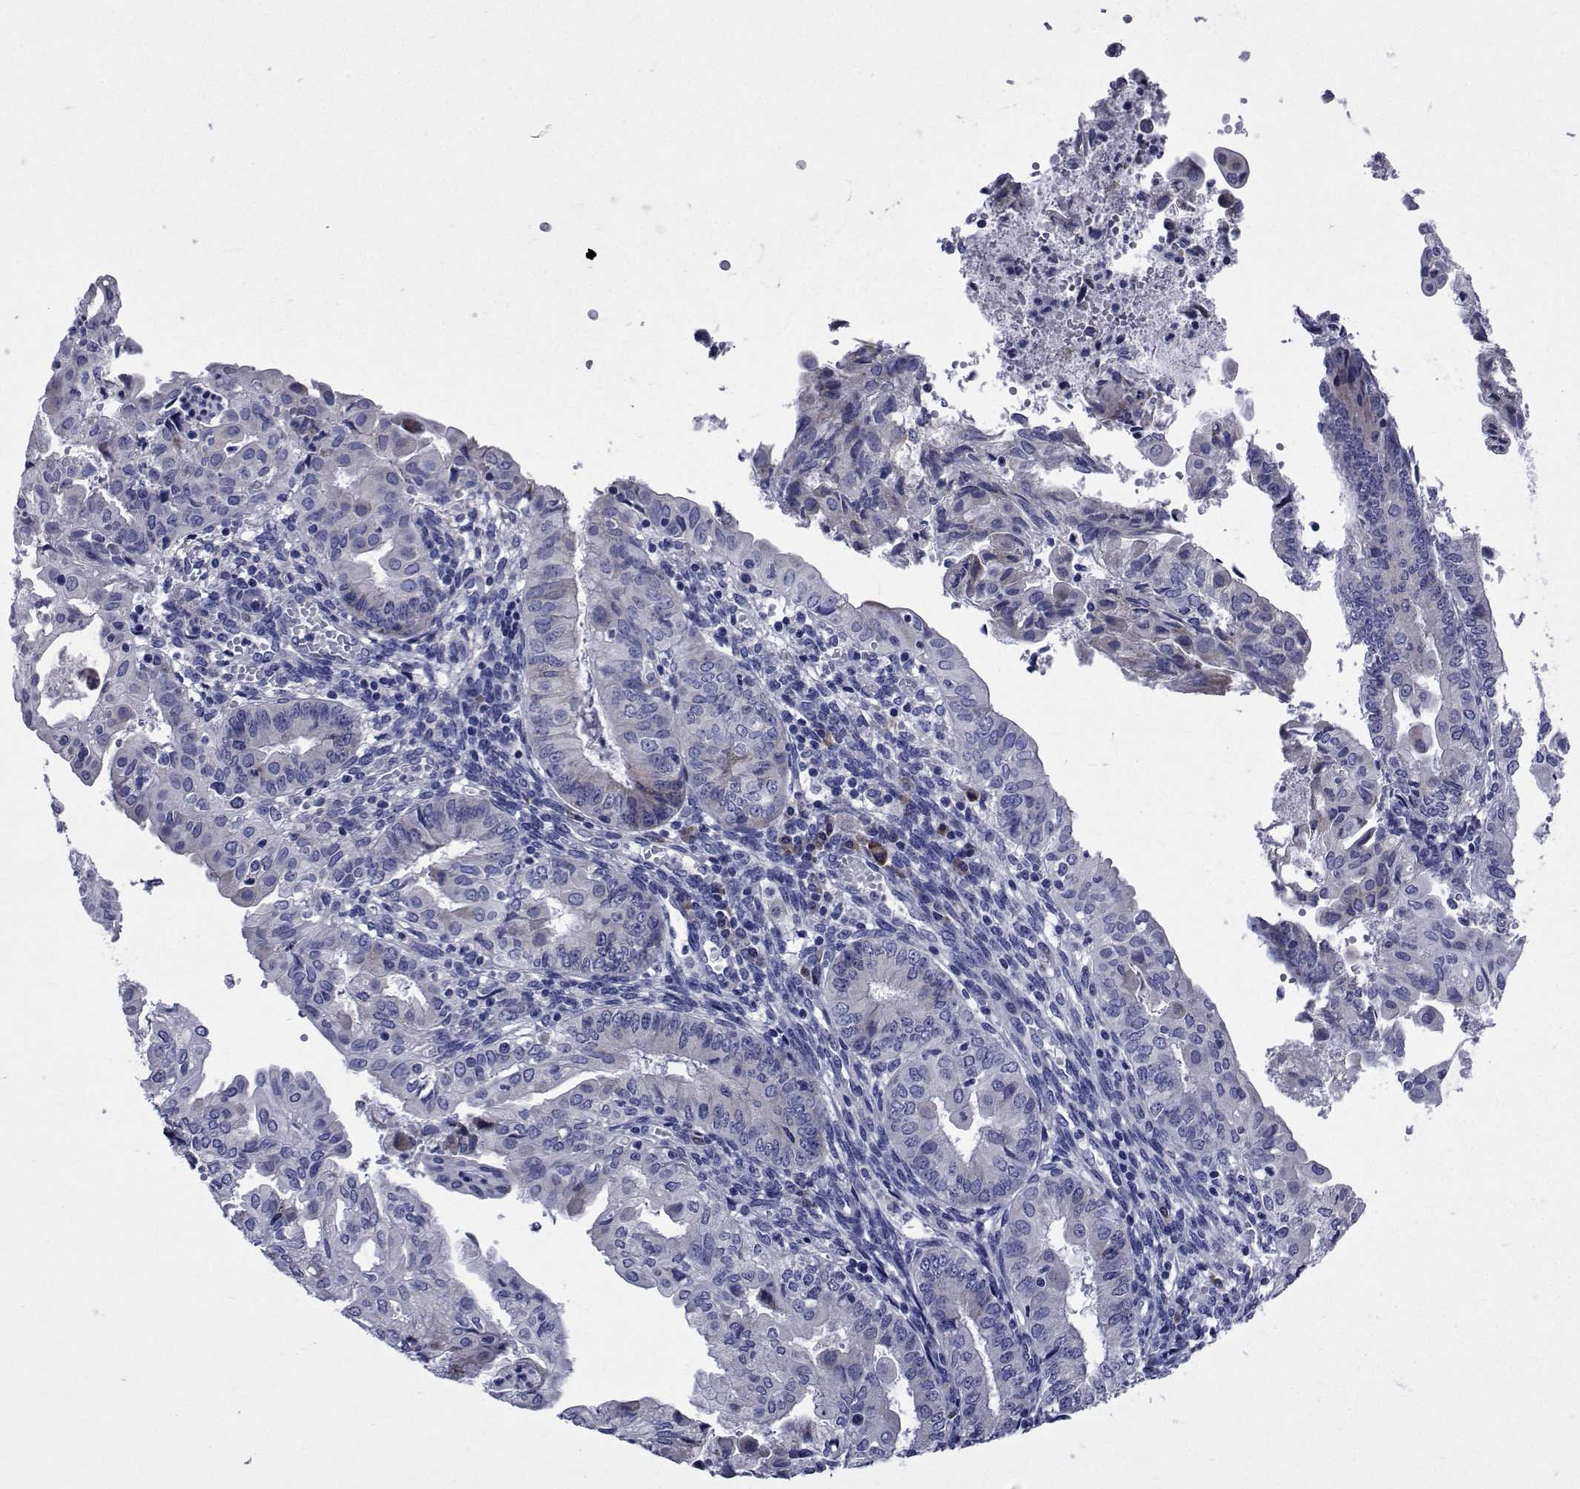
{"staining": {"intensity": "negative", "quantity": "none", "location": "none"}, "tissue": "endometrial cancer", "cell_type": "Tumor cells", "image_type": "cancer", "snomed": [{"axis": "morphology", "description": "Adenocarcinoma, NOS"}, {"axis": "topography", "description": "Endometrium"}], "caption": "Micrograph shows no significant protein positivity in tumor cells of endometrial cancer (adenocarcinoma). The staining is performed using DAB brown chromogen with nuclei counter-stained in using hematoxylin.", "gene": "ROPN1", "patient": {"sex": "female", "age": 68}}